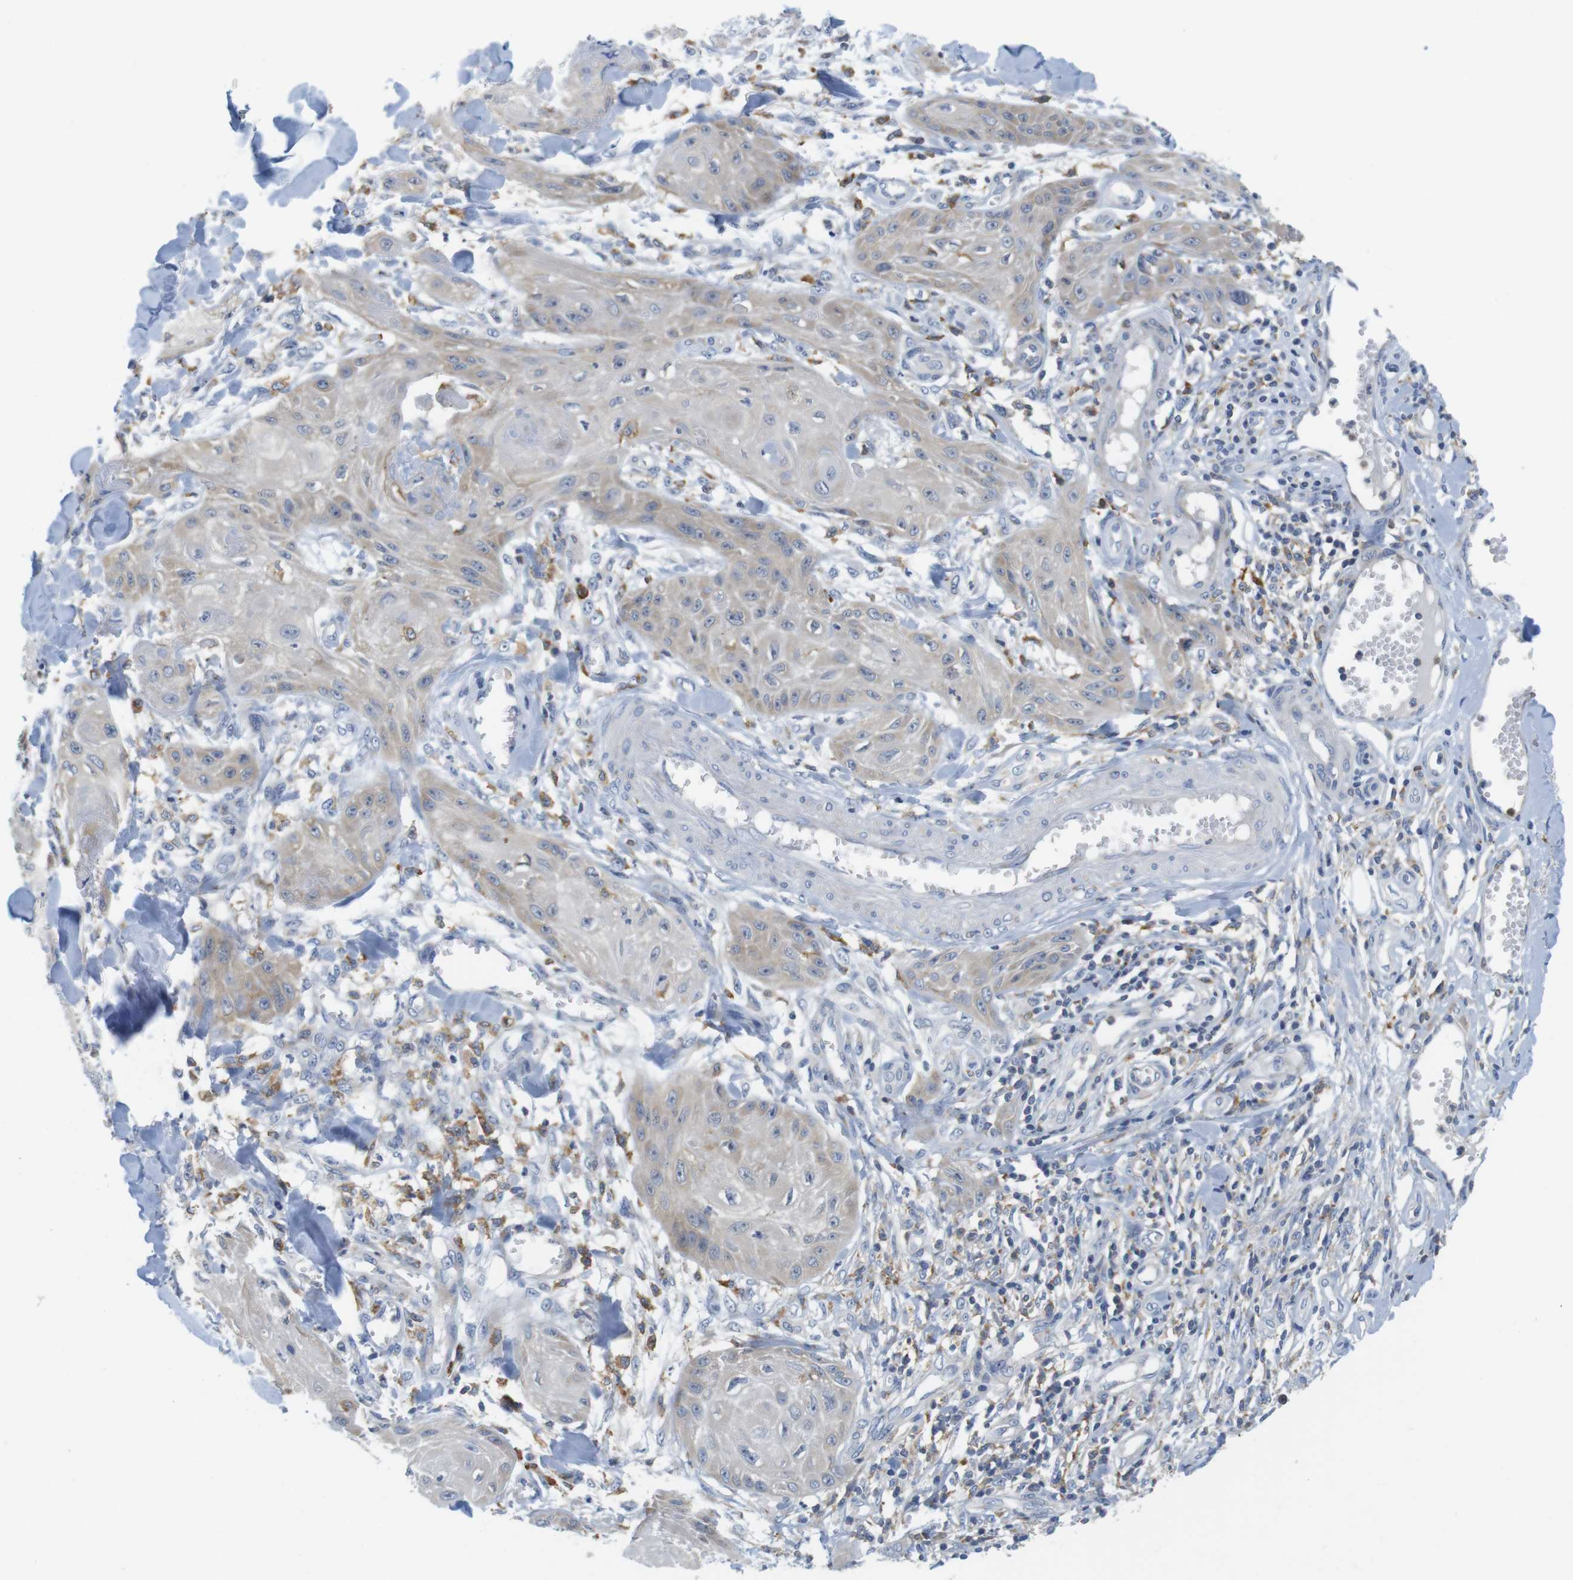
{"staining": {"intensity": "weak", "quantity": "25%-75%", "location": "cytoplasmic/membranous"}, "tissue": "skin cancer", "cell_type": "Tumor cells", "image_type": "cancer", "snomed": [{"axis": "morphology", "description": "Squamous cell carcinoma, NOS"}, {"axis": "topography", "description": "Skin"}], "caption": "Squamous cell carcinoma (skin) stained with a protein marker reveals weak staining in tumor cells.", "gene": "CNGA2", "patient": {"sex": "male", "age": 74}}